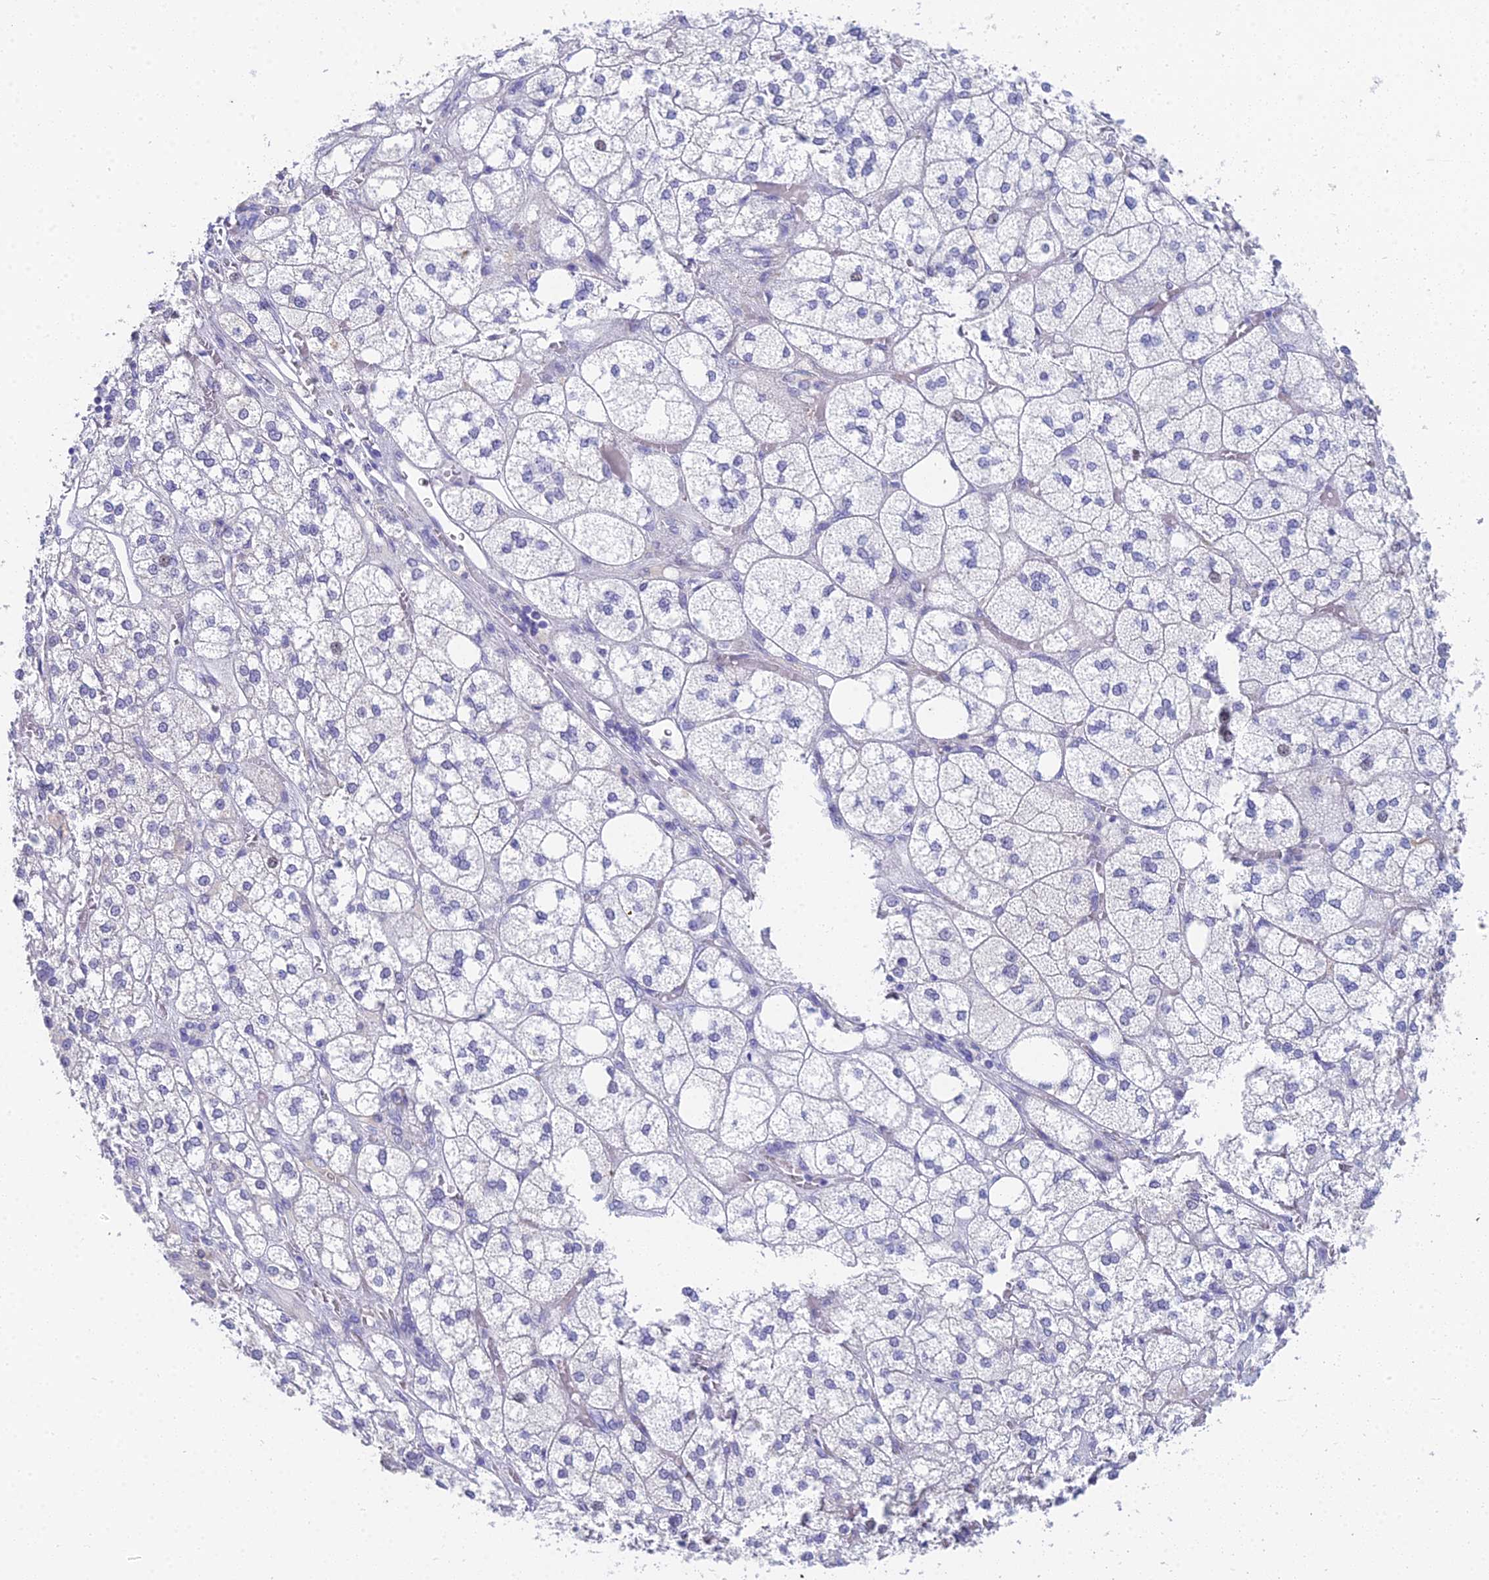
{"staining": {"intensity": "negative", "quantity": "none", "location": "none"}, "tissue": "adrenal gland", "cell_type": "Glandular cells", "image_type": "normal", "snomed": [{"axis": "morphology", "description": "Normal tissue, NOS"}, {"axis": "topography", "description": "Adrenal gland"}], "caption": "This is an immunohistochemistry histopathology image of unremarkable adrenal gland. There is no positivity in glandular cells.", "gene": "EEF2KMT", "patient": {"sex": "male", "age": 61}}